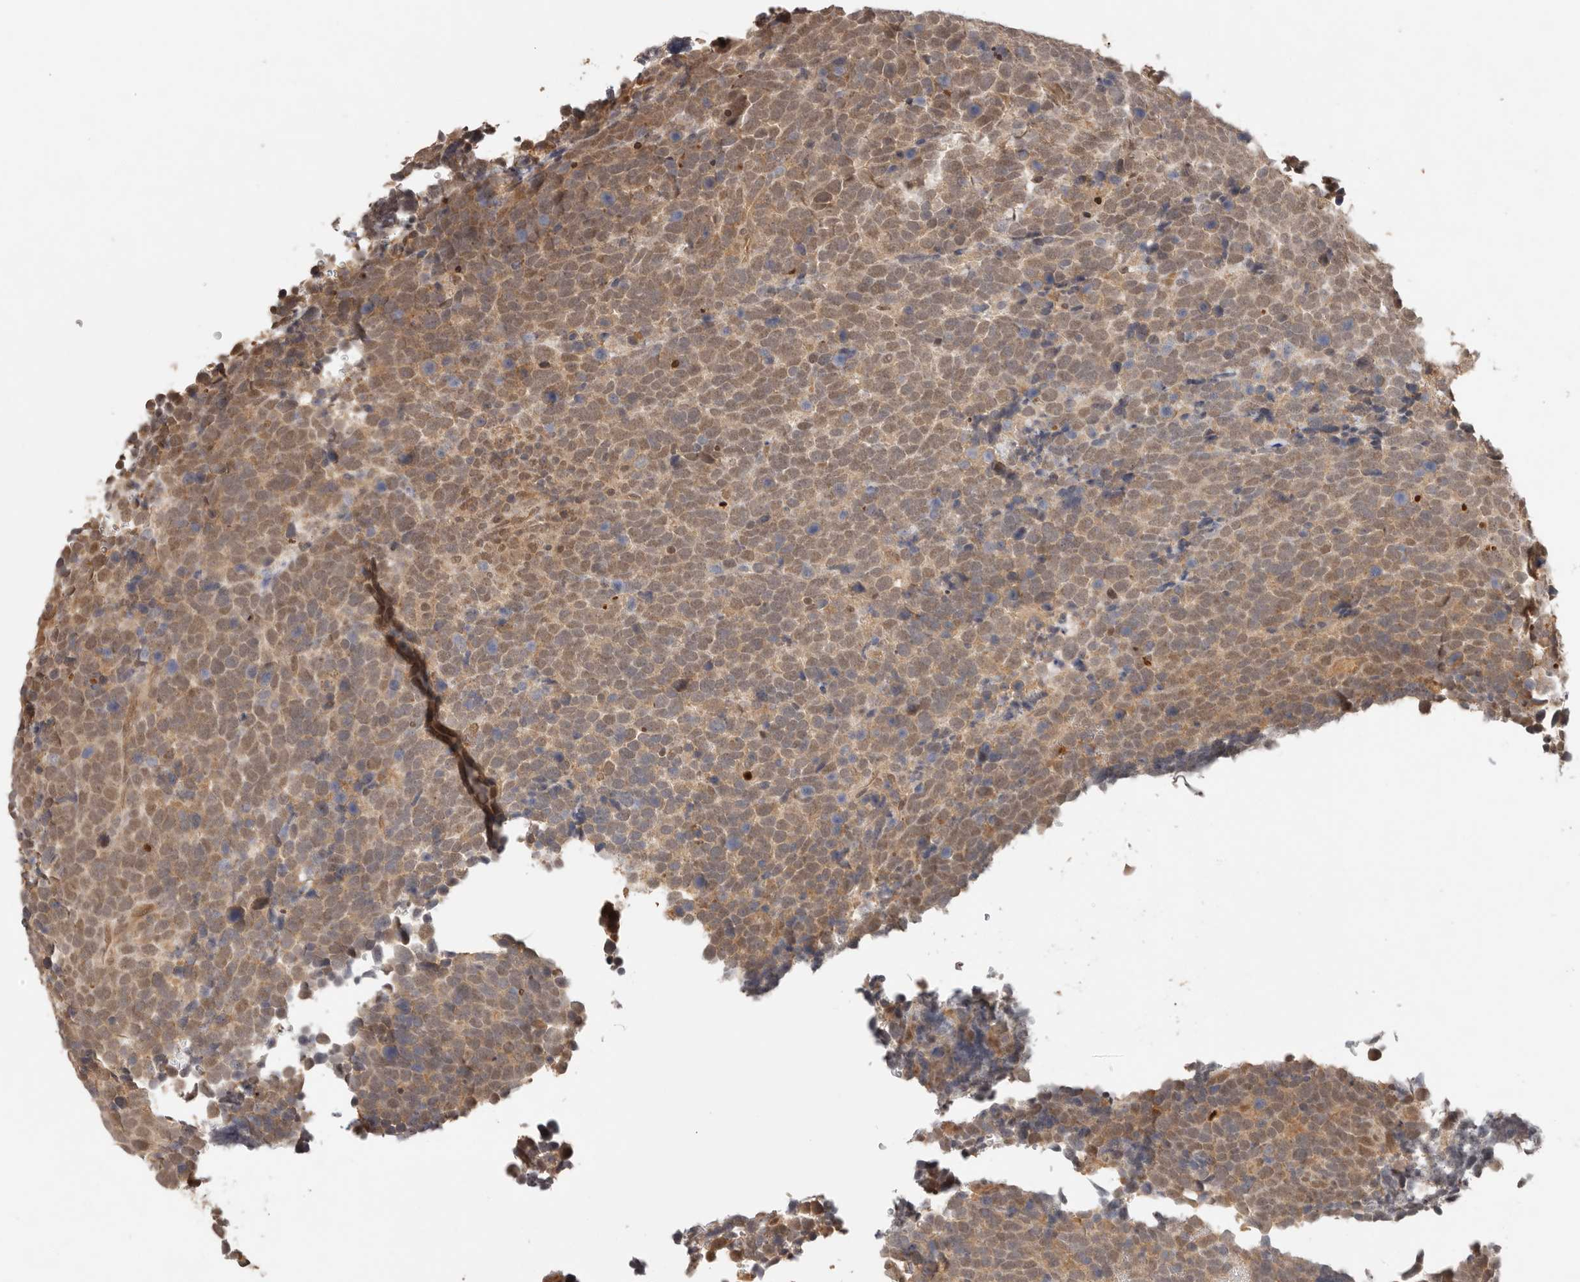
{"staining": {"intensity": "weak", "quantity": ">75%", "location": "cytoplasmic/membranous,nuclear"}, "tissue": "urothelial cancer", "cell_type": "Tumor cells", "image_type": "cancer", "snomed": [{"axis": "morphology", "description": "Urothelial carcinoma, High grade"}, {"axis": "topography", "description": "Urinary bladder"}], "caption": "A high-resolution histopathology image shows immunohistochemistry staining of high-grade urothelial carcinoma, which shows weak cytoplasmic/membranous and nuclear positivity in approximately >75% of tumor cells.", "gene": "PSMA5", "patient": {"sex": "female", "age": 82}}